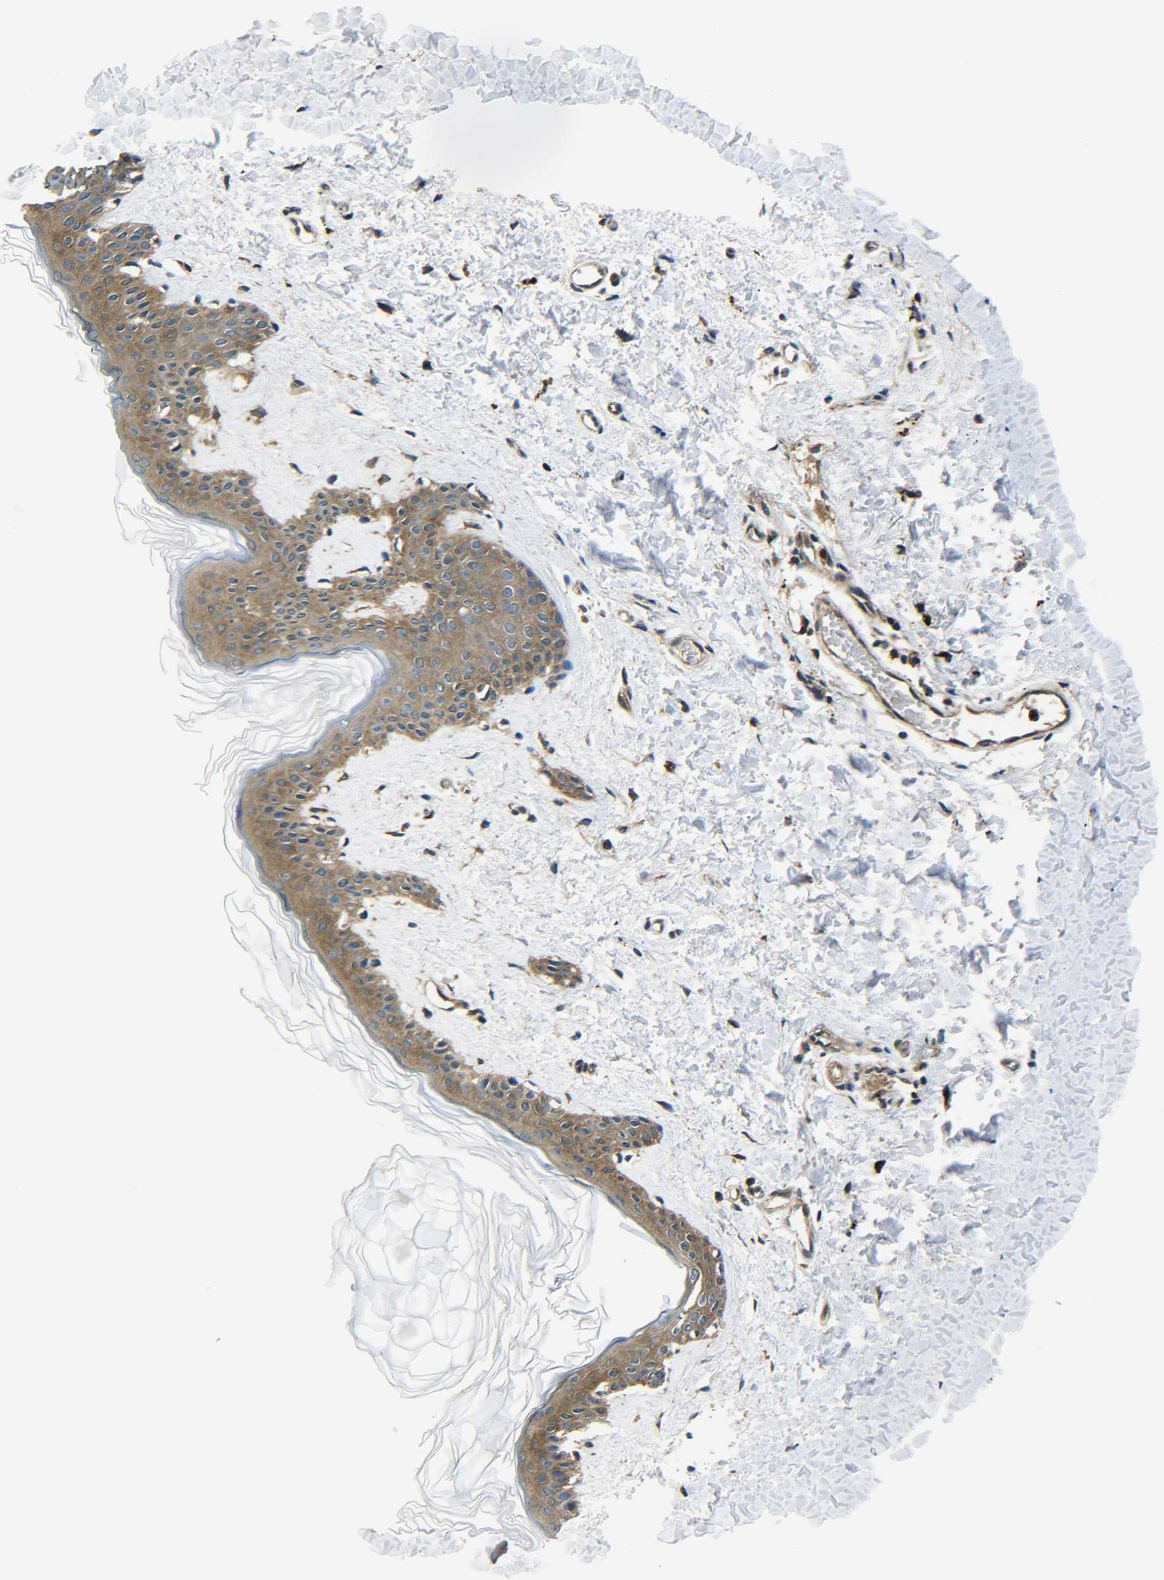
{"staining": {"intensity": "moderate", "quantity": ">75%", "location": "cytoplasmic/membranous"}, "tissue": "skin", "cell_type": "Fibroblasts", "image_type": "normal", "snomed": [{"axis": "morphology", "description": "Normal tissue, NOS"}, {"axis": "topography", "description": "Skin"}], "caption": "High-power microscopy captured an immunohistochemistry (IHC) histopathology image of unremarkable skin, revealing moderate cytoplasmic/membranous staining in about >75% of fibroblasts.", "gene": "PREB", "patient": {"sex": "female", "age": 41}}